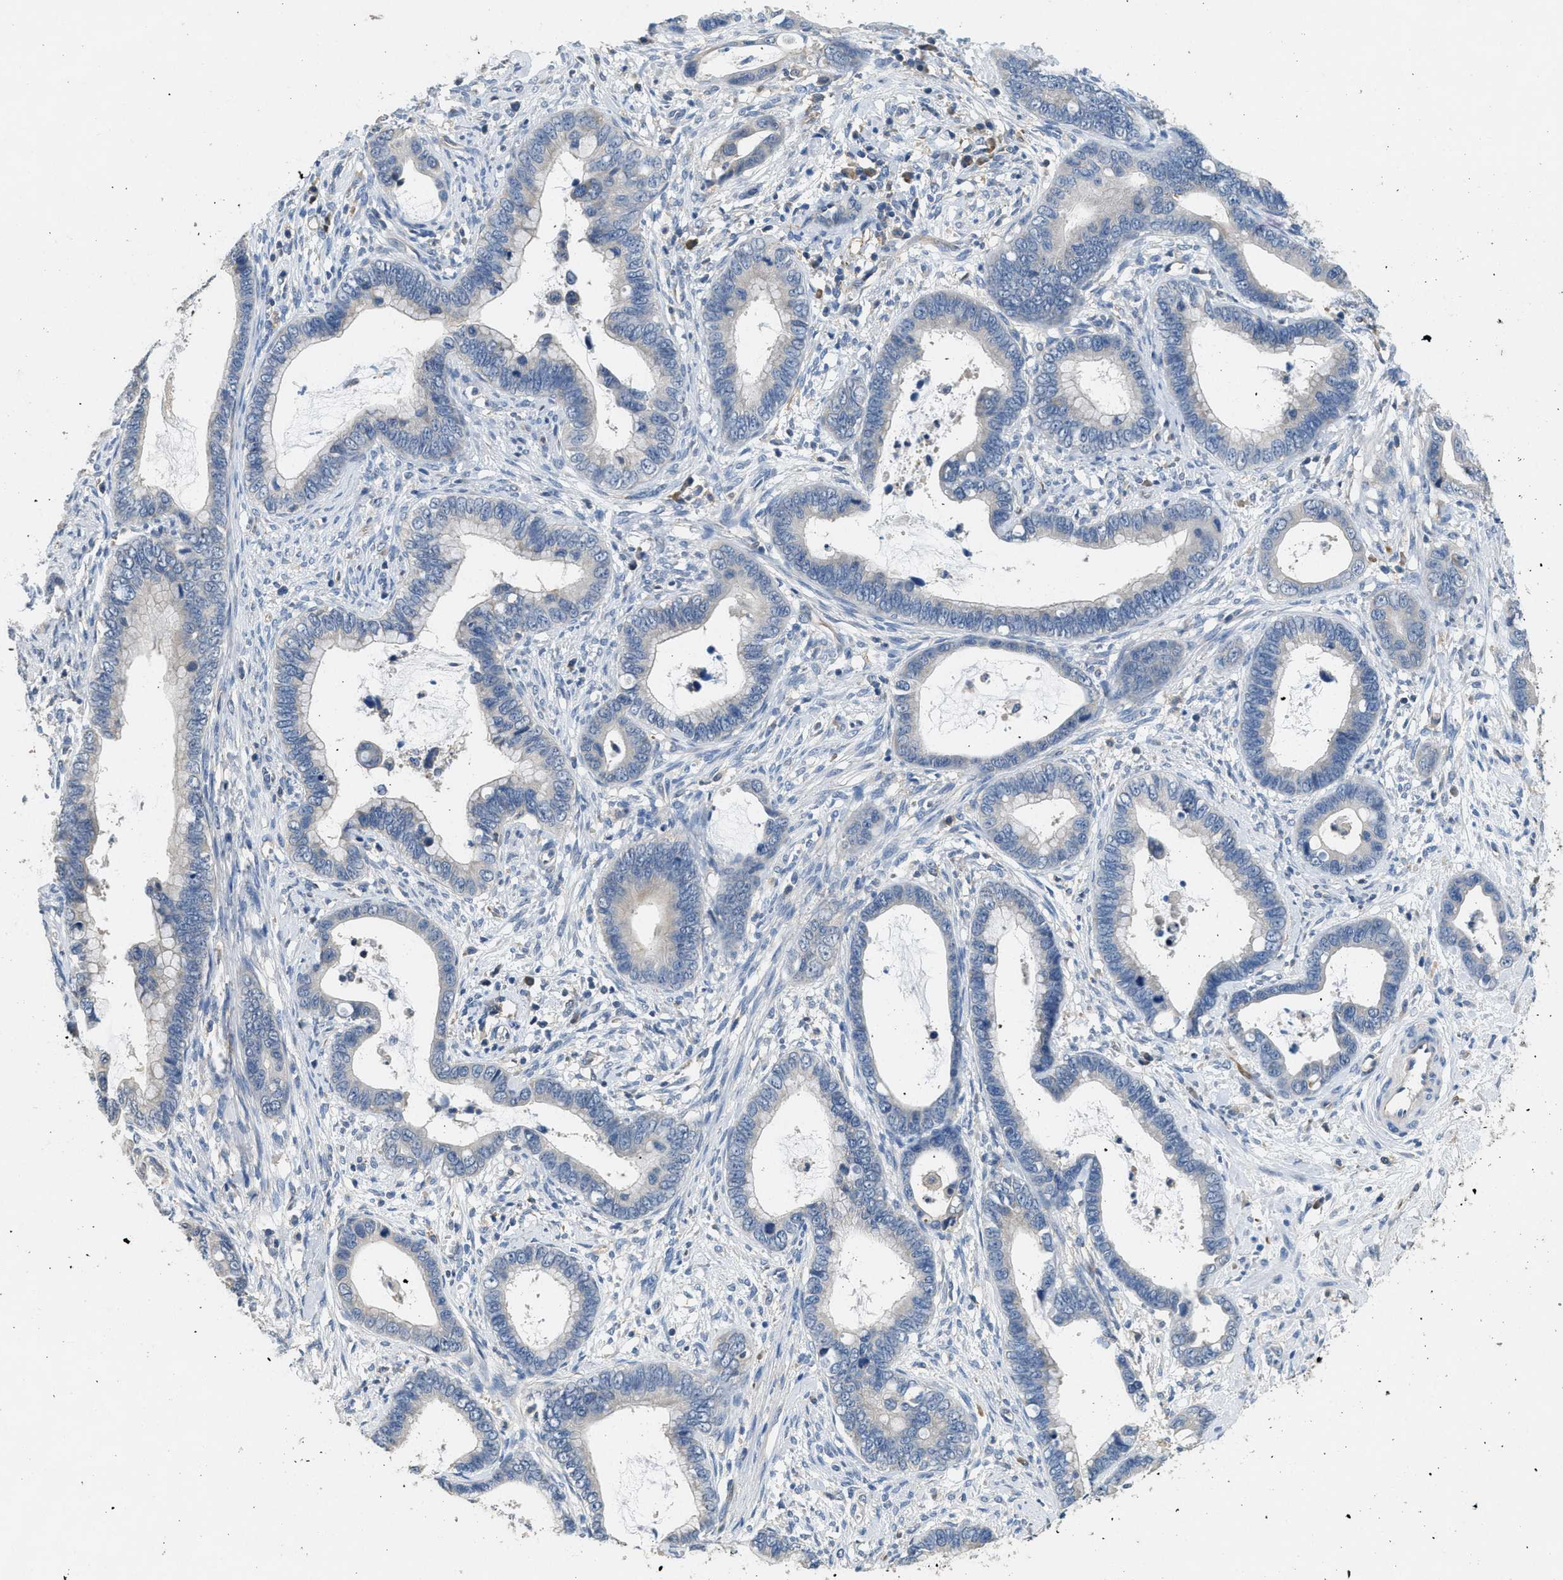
{"staining": {"intensity": "negative", "quantity": "none", "location": "none"}, "tissue": "cervical cancer", "cell_type": "Tumor cells", "image_type": "cancer", "snomed": [{"axis": "morphology", "description": "Adenocarcinoma, NOS"}, {"axis": "topography", "description": "Cervix"}], "caption": "Image shows no significant protein expression in tumor cells of adenocarcinoma (cervical).", "gene": "DGKE", "patient": {"sex": "female", "age": 44}}